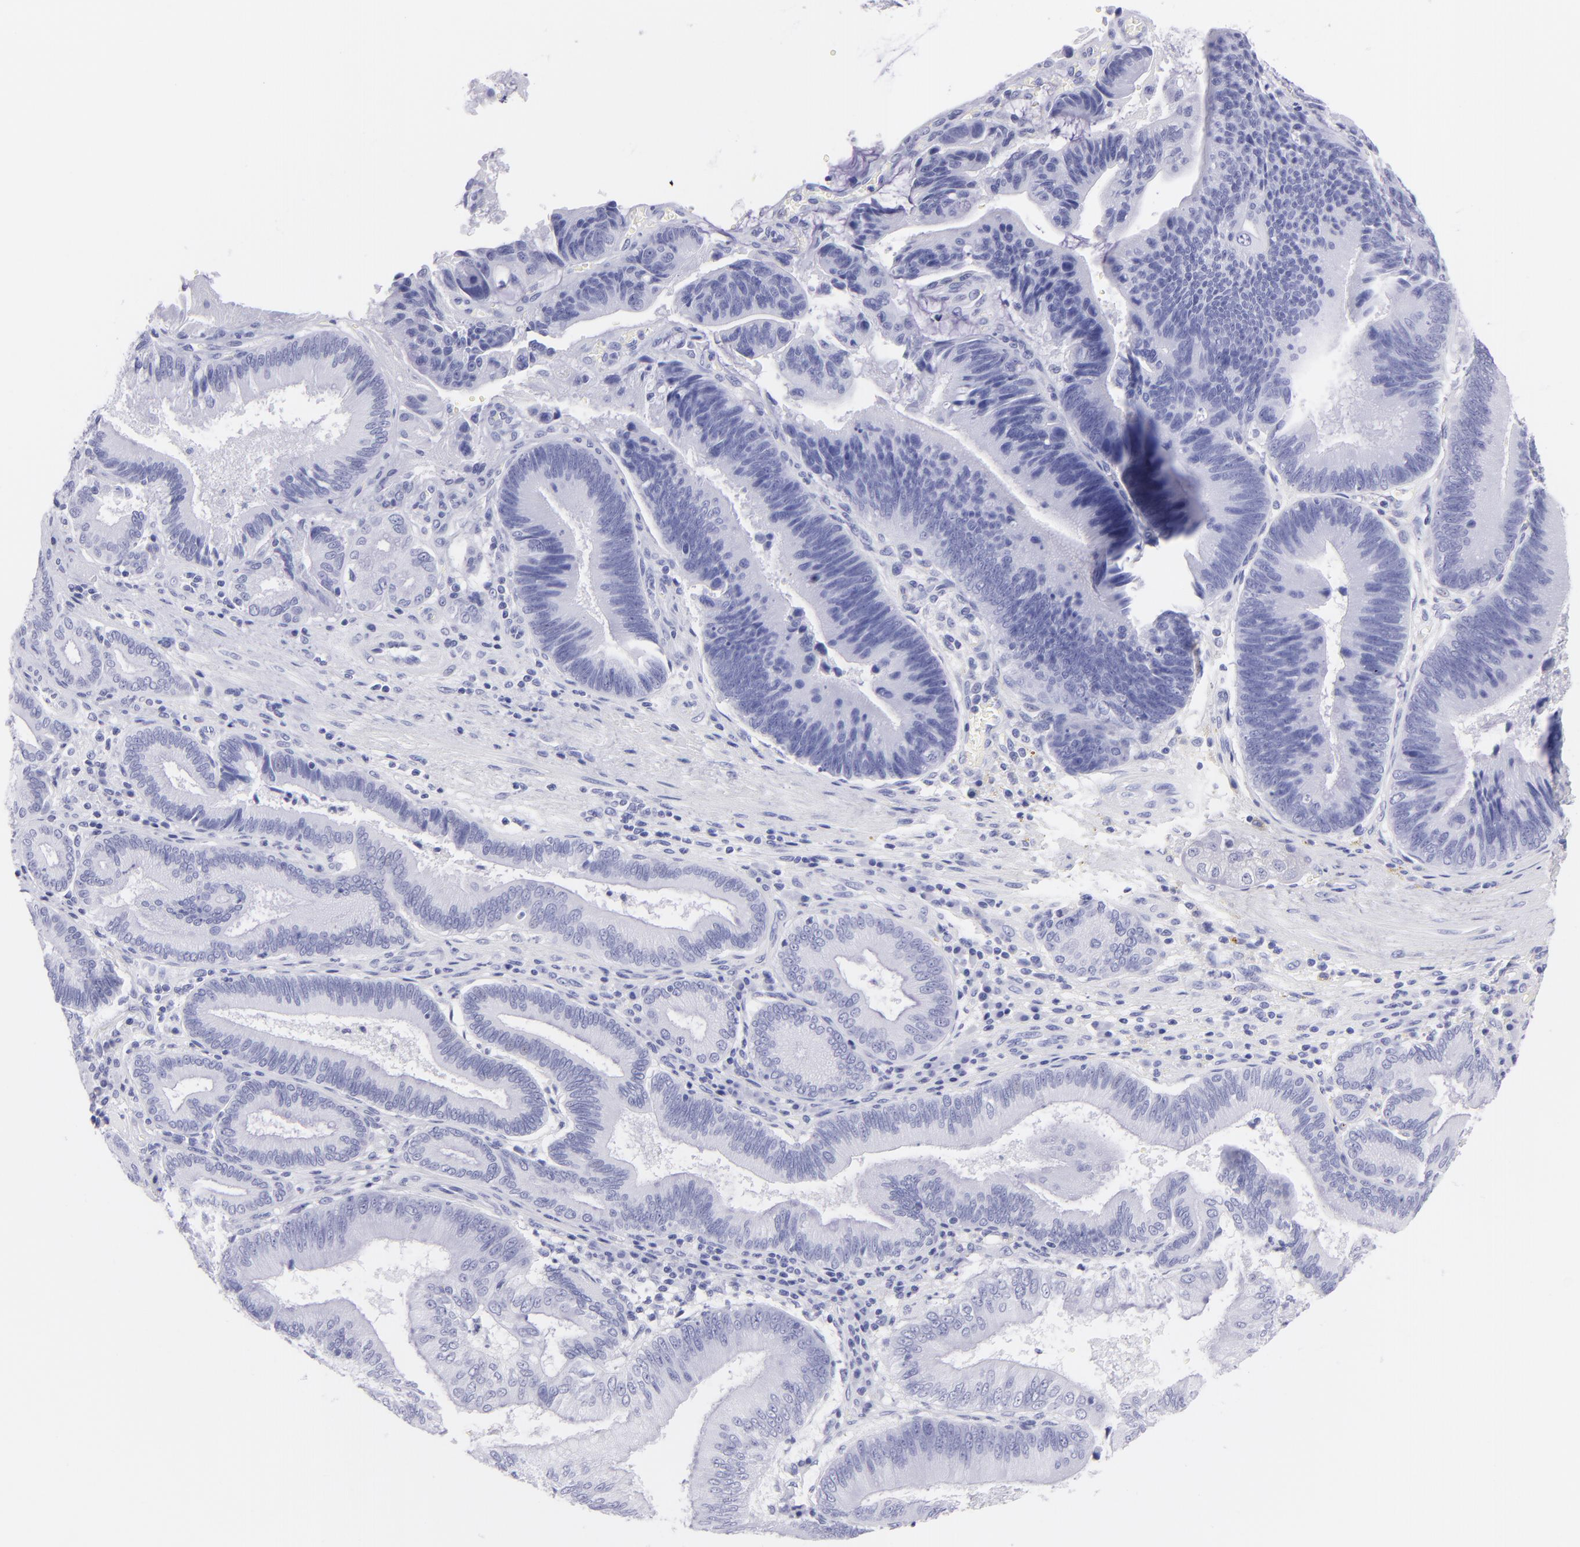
{"staining": {"intensity": "negative", "quantity": "none", "location": "none"}, "tissue": "pancreatic cancer", "cell_type": "Tumor cells", "image_type": "cancer", "snomed": [{"axis": "morphology", "description": "Adenocarcinoma, NOS"}, {"axis": "topography", "description": "Pancreas"}], "caption": "Human pancreatic adenocarcinoma stained for a protein using IHC displays no positivity in tumor cells.", "gene": "CNP", "patient": {"sex": "male", "age": 82}}